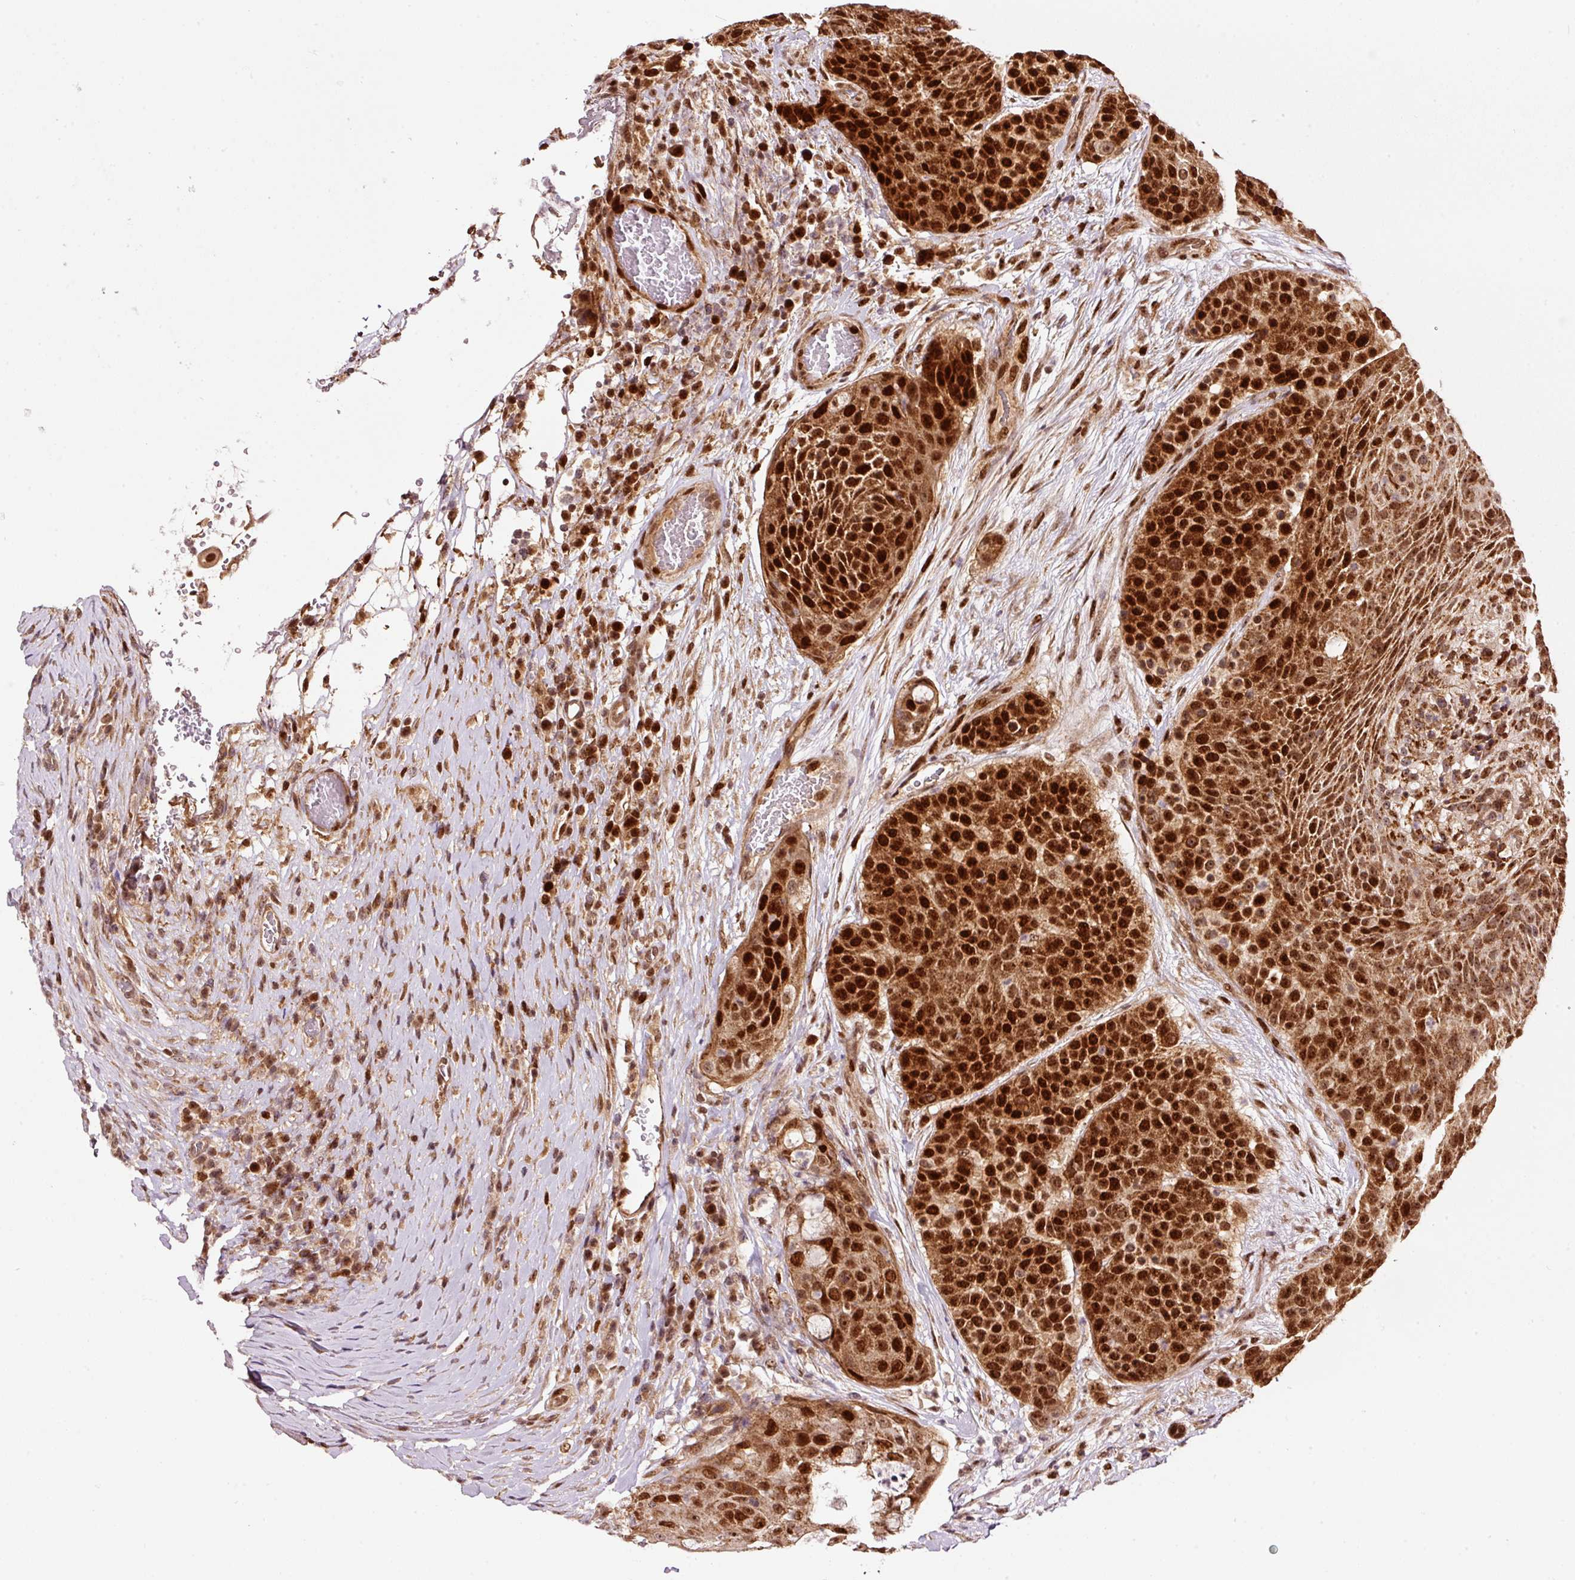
{"staining": {"intensity": "strong", "quantity": ">75%", "location": "nuclear"}, "tissue": "urothelial cancer", "cell_type": "Tumor cells", "image_type": "cancer", "snomed": [{"axis": "morphology", "description": "Urothelial carcinoma, High grade"}, {"axis": "topography", "description": "Urinary bladder"}], "caption": "Immunohistochemical staining of urothelial cancer displays high levels of strong nuclear protein positivity in about >75% of tumor cells. The protein is stained brown, and the nuclei are stained in blue (DAB IHC with brightfield microscopy, high magnification).", "gene": "RFC4", "patient": {"sex": "female", "age": 63}}